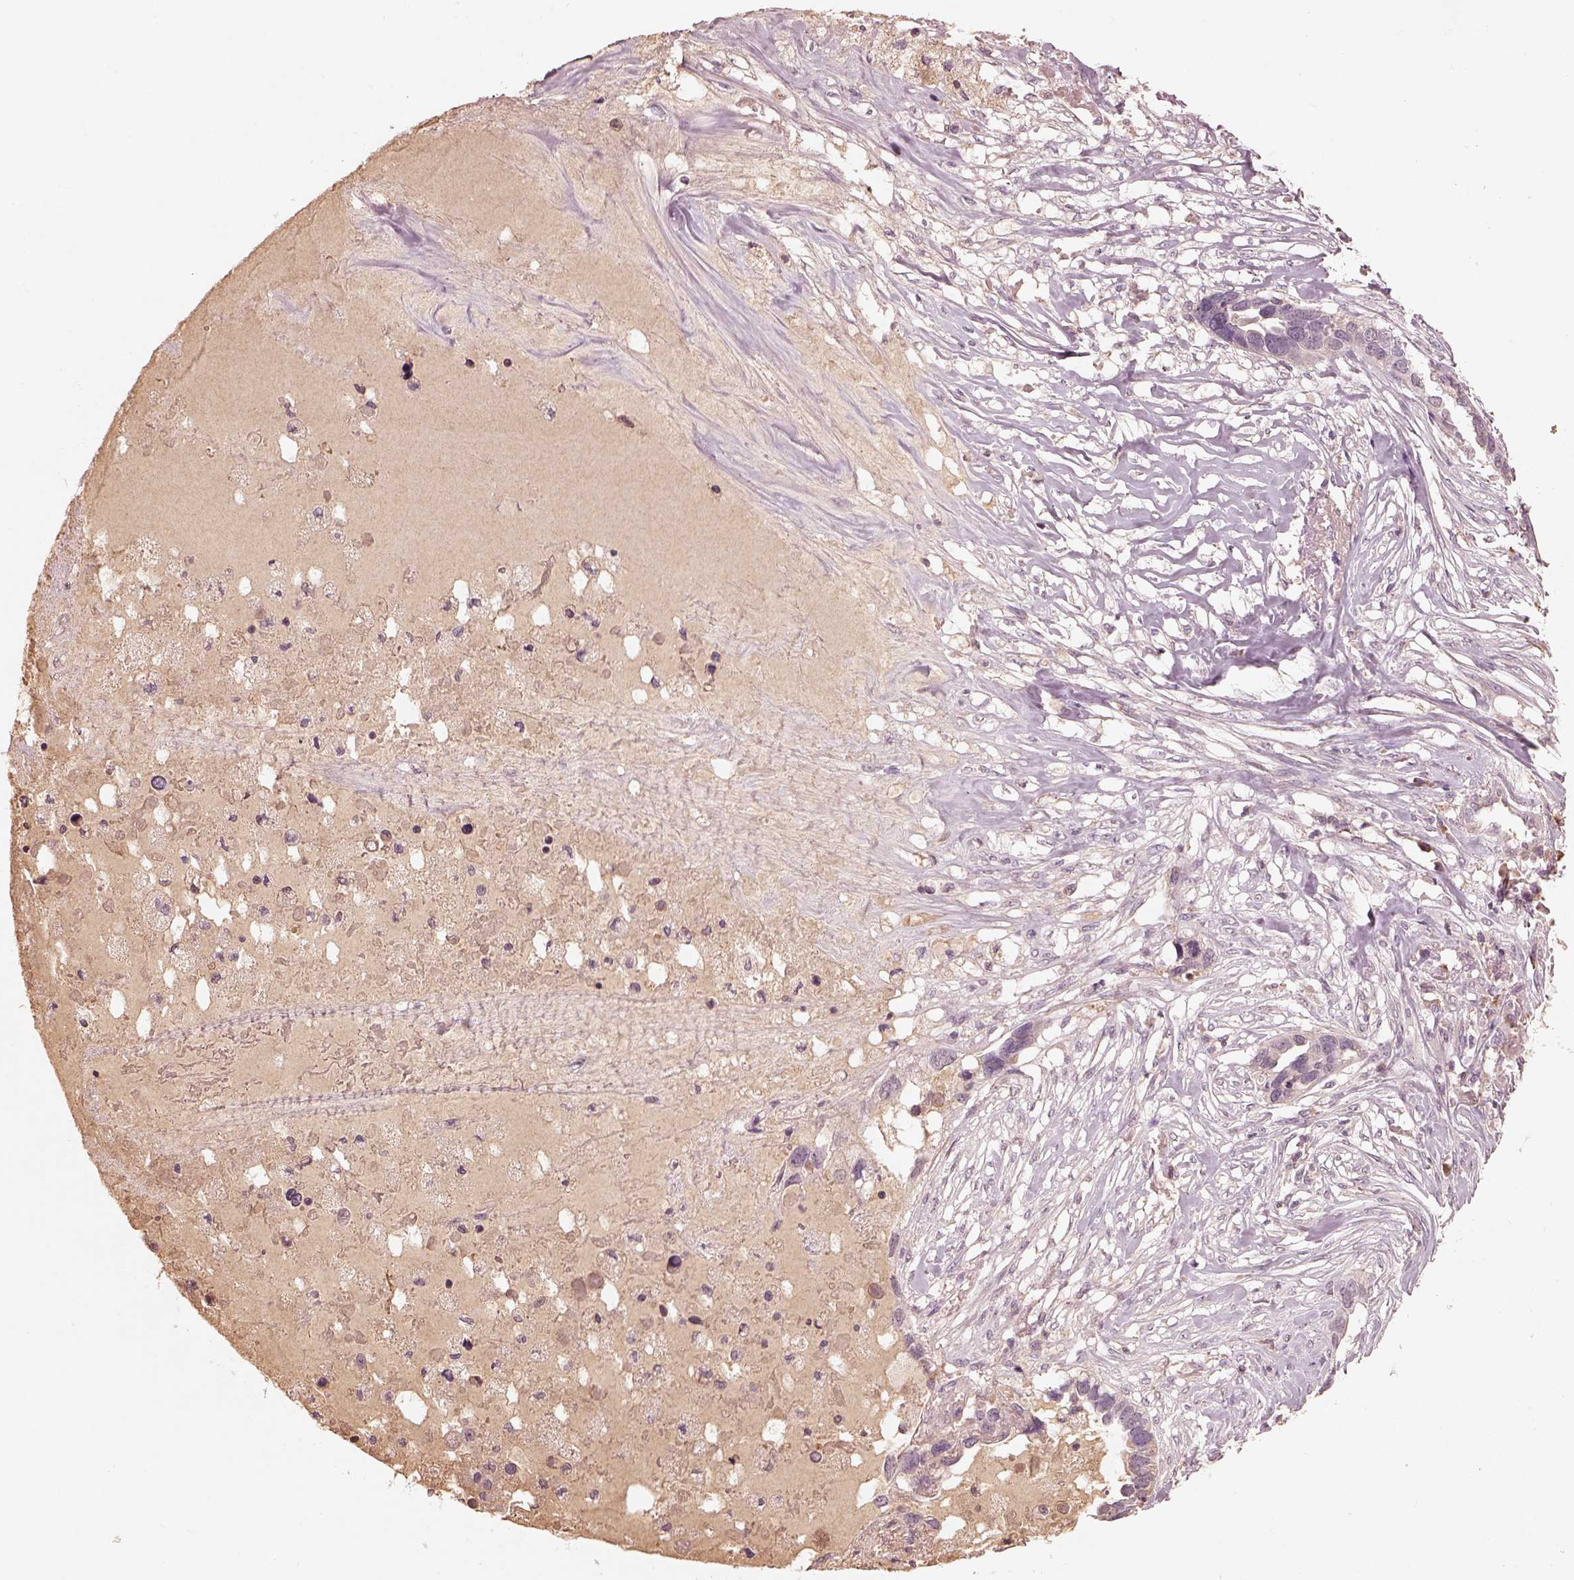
{"staining": {"intensity": "negative", "quantity": "none", "location": "none"}, "tissue": "ovarian cancer", "cell_type": "Tumor cells", "image_type": "cancer", "snomed": [{"axis": "morphology", "description": "Cystadenocarcinoma, serous, NOS"}, {"axis": "topography", "description": "Ovary"}], "caption": "A photomicrograph of human ovarian serous cystadenocarcinoma is negative for staining in tumor cells. (DAB immunohistochemistry, high magnification).", "gene": "CALR3", "patient": {"sex": "female", "age": 54}}